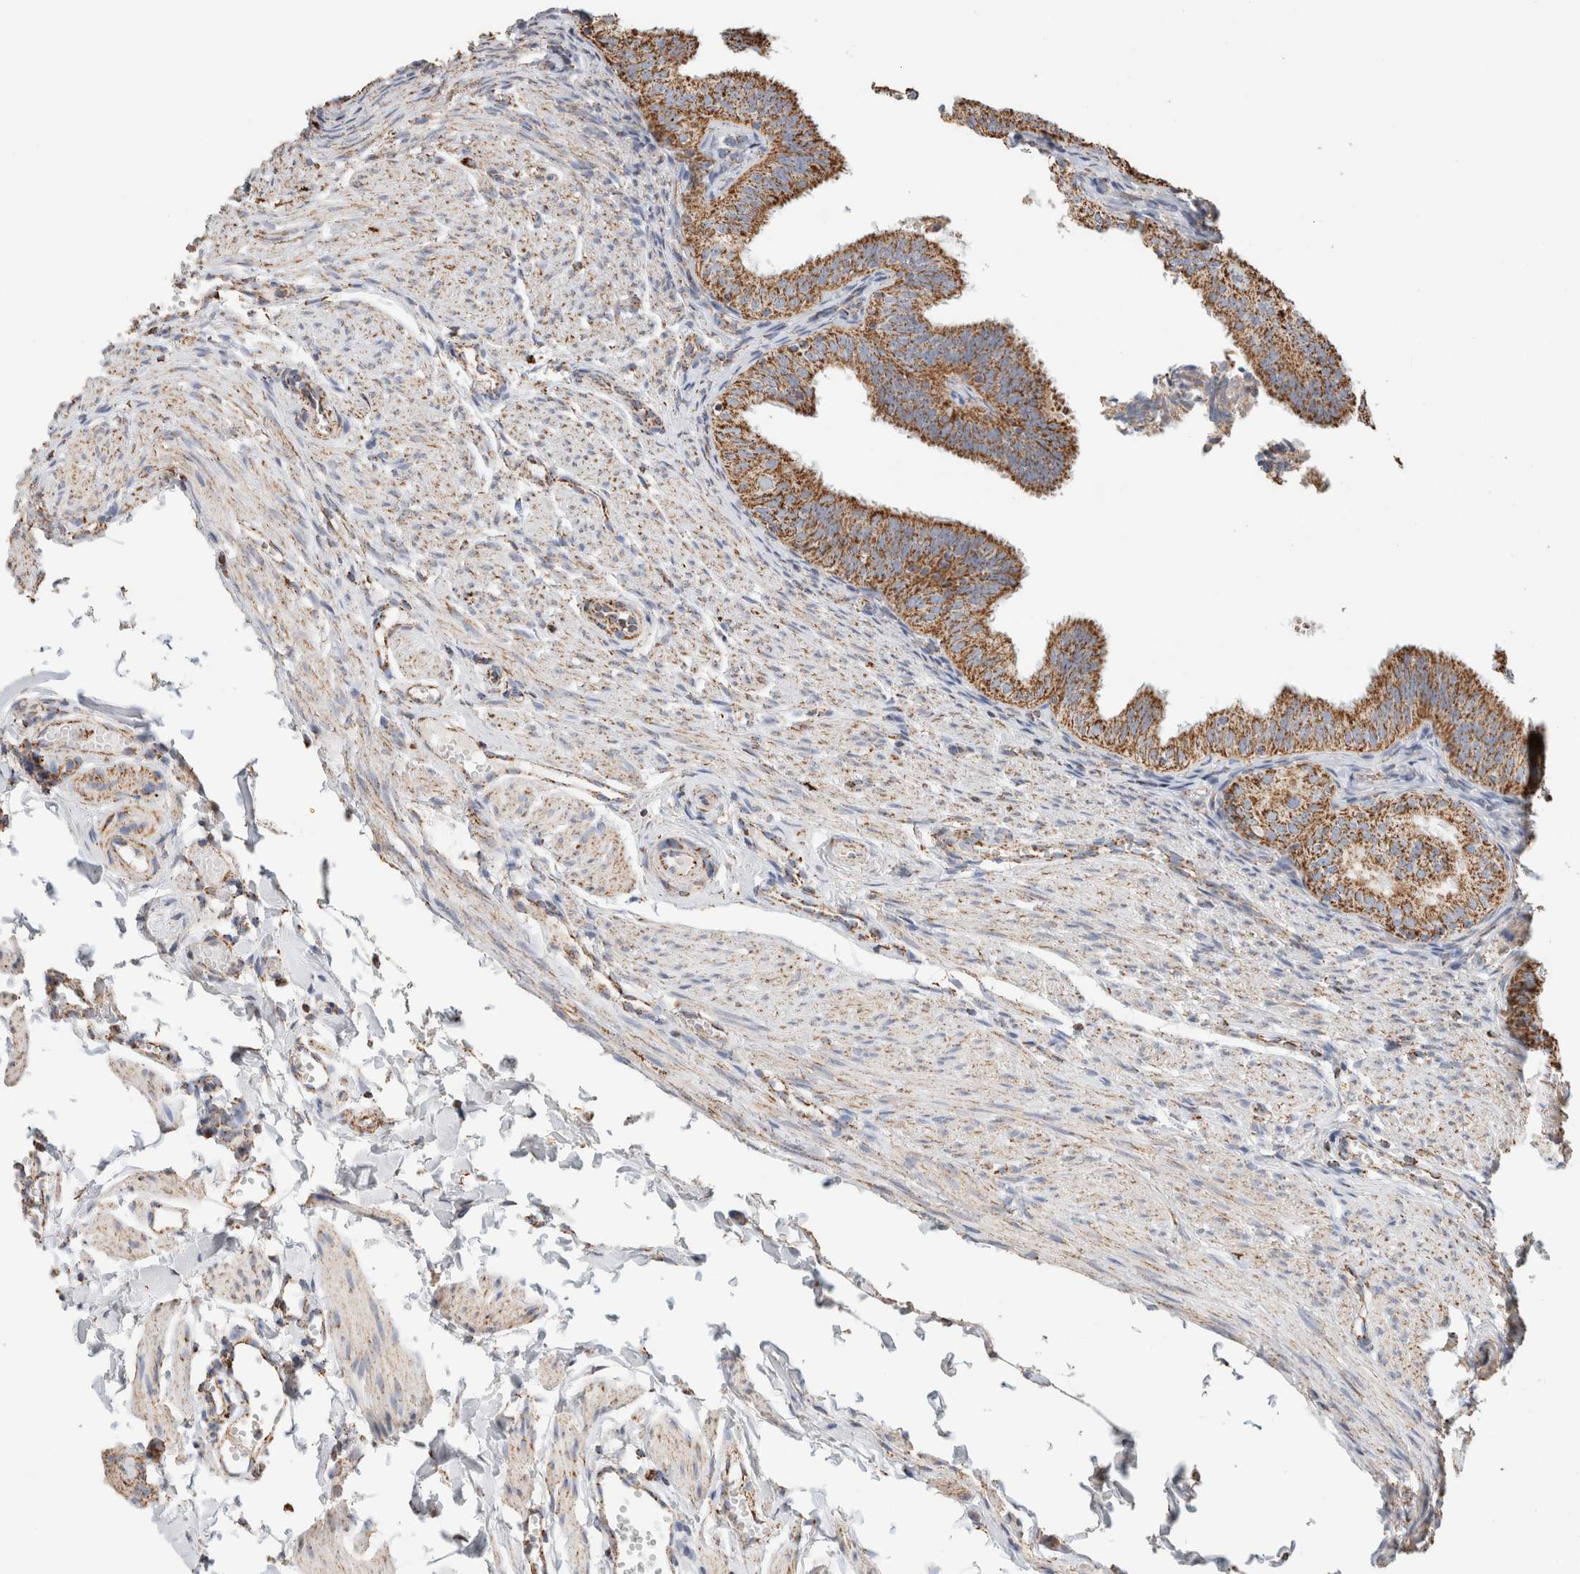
{"staining": {"intensity": "moderate", "quantity": ">75%", "location": "cytoplasmic/membranous"}, "tissue": "fallopian tube", "cell_type": "Glandular cells", "image_type": "normal", "snomed": [{"axis": "morphology", "description": "Normal tissue, NOS"}, {"axis": "topography", "description": "Fallopian tube"}], "caption": "A brown stain highlights moderate cytoplasmic/membranous positivity of a protein in glandular cells of unremarkable fallopian tube. The staining was performed using DAB (3,3'-diaminobenzidine), with brown indicating positive protein expression. Nuclei are stained blue with hematoxylin.", "gene": "C1QBP", "patient": {"sex": "female", "age": 35}}